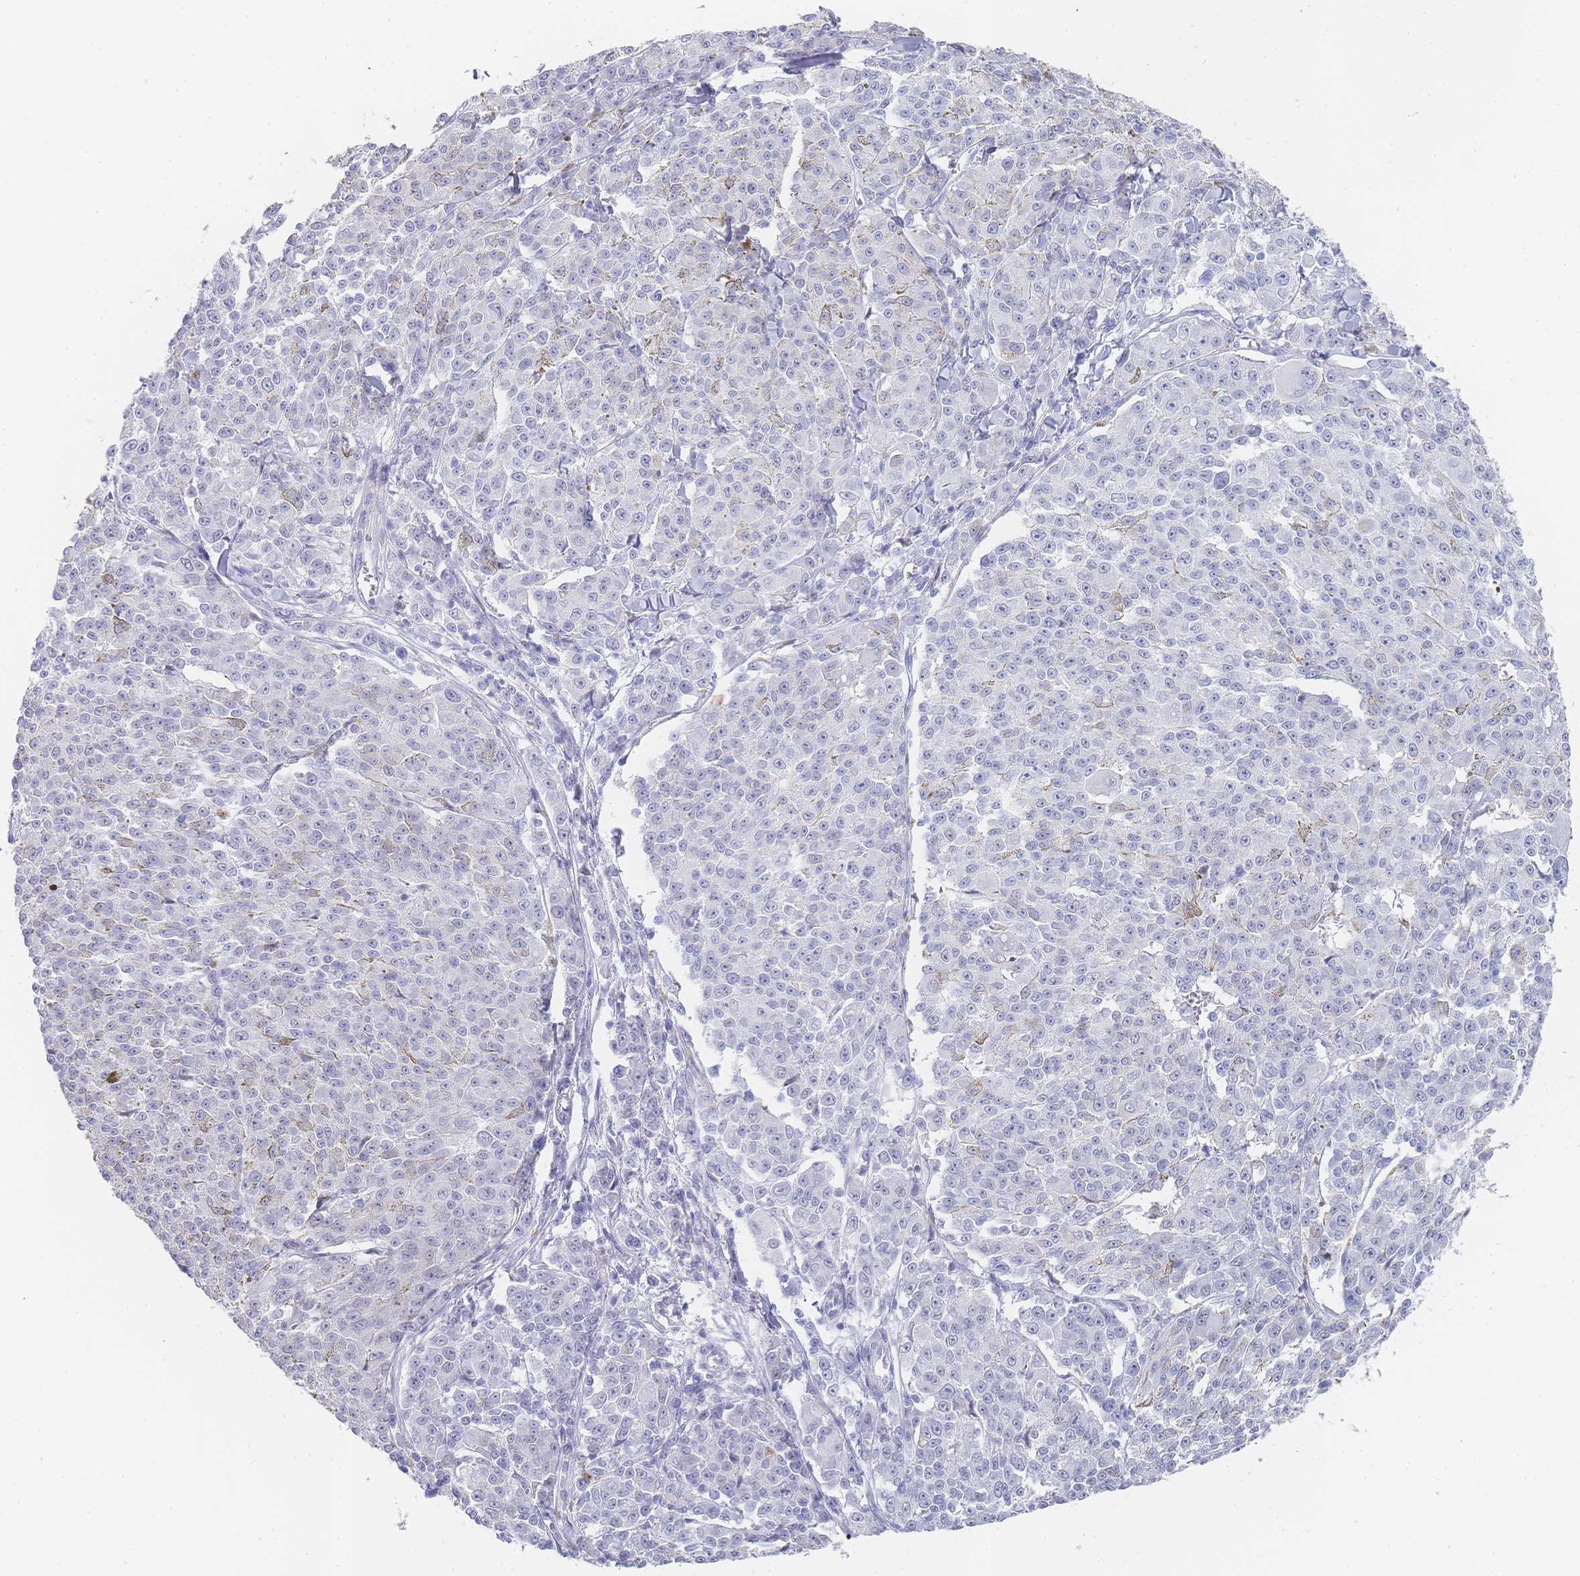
{"staining": {"intensity": "negative", "quantity": "none", "location": "none"}, "tissue": "melanoma", "cell_type": "Tumor cells", "image_type": "cancer", "snomed": [{"axis": "morphology", "description": "Malignant melanoma, NOS"}, {"axis": "topography", "description": "Skin"}], "caption": "Immunohistochemistry histopathology image of neoplastic tissue: melanoma stained with DAB (3,3'-diaminobenzidine) displays no significant protein staining in tumor cells.", "gene": "IMPG1", "patient": {"sex": "female", "age": 52}}